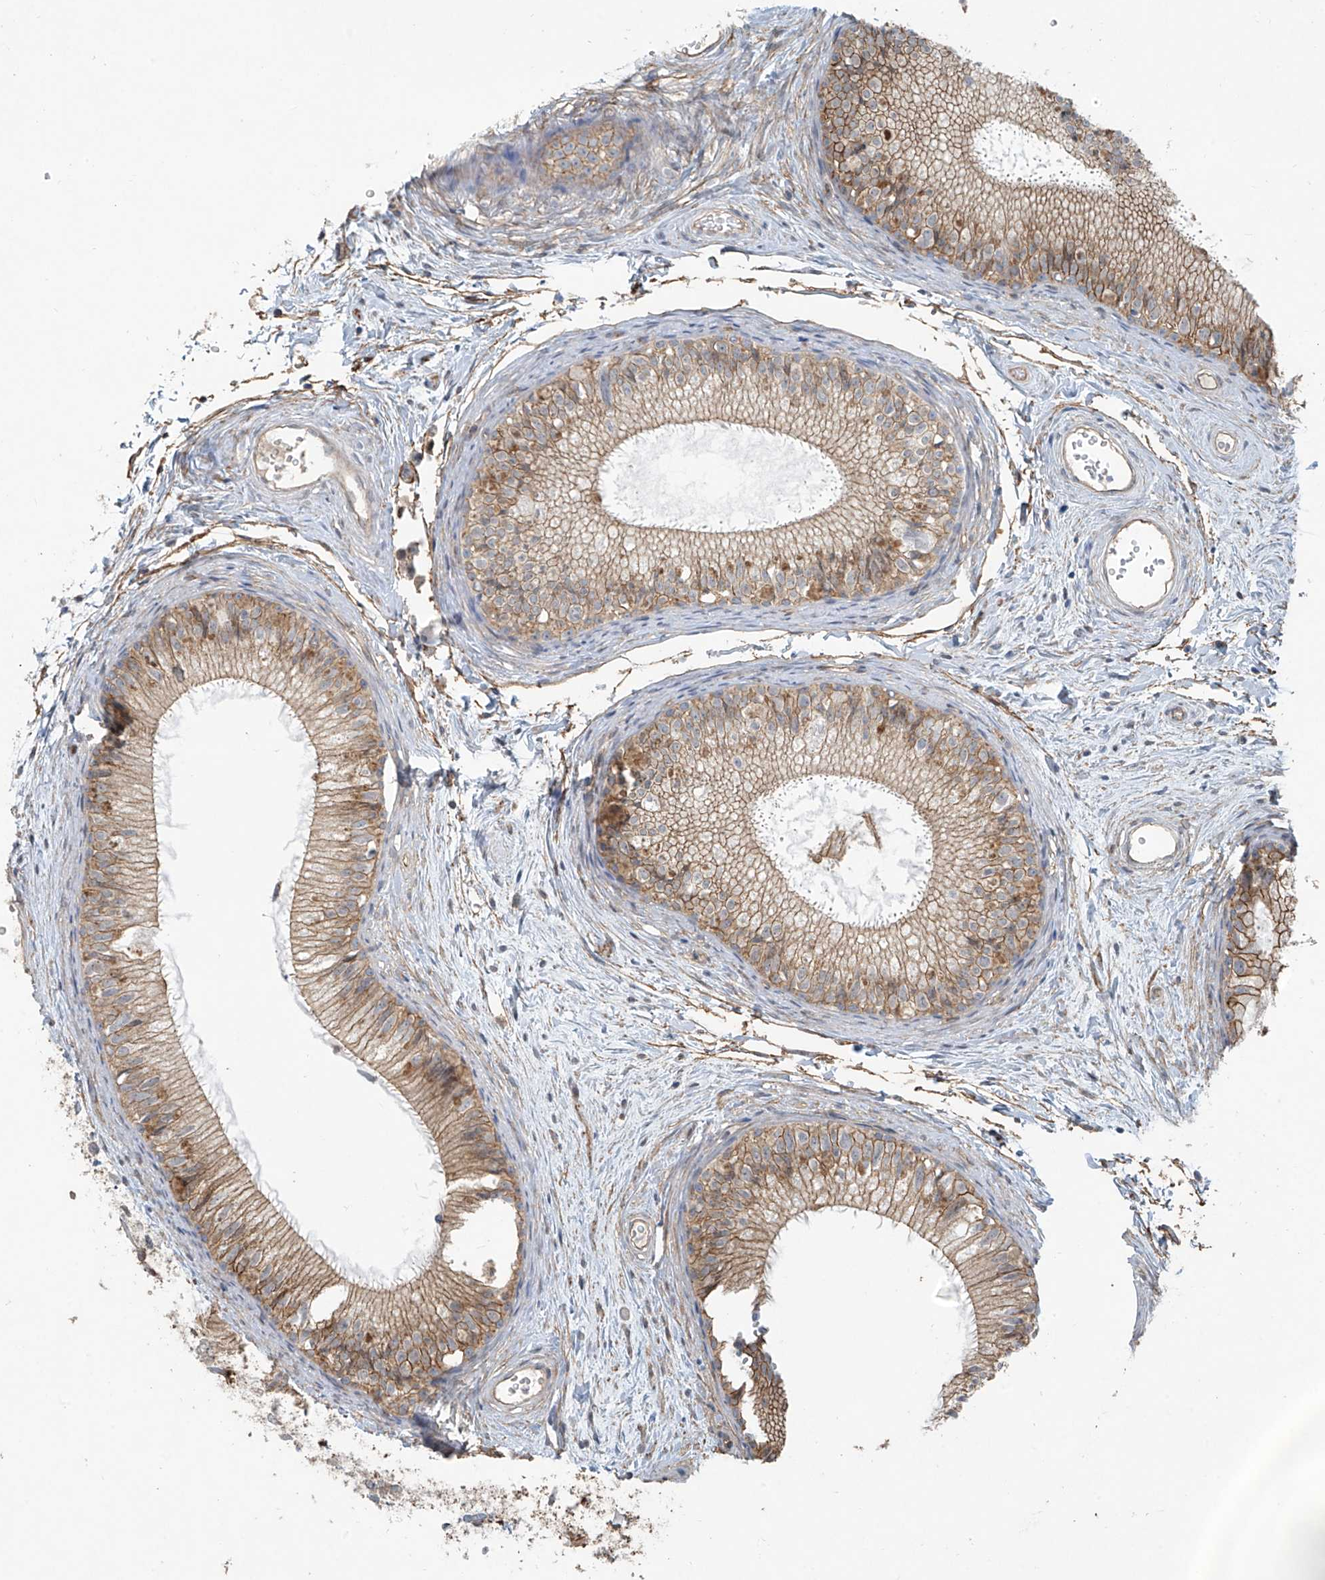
{"staining": {"intensity": "moderate", "quantity": ">75%", "location": "cytoplasmic/membranous"}, "tissue": "epididymis", "cell_type": "Glandular cells", "image_type": "normal", "snomed": [{"axis": "morphology", "description": "Normal tissue, NOS"}, {"axis": "topography", "description": "Epididymis"}], "caption": "Glandular cells display moderate cytoplasmic/membranous staining in approximately >75% of cells in benign epididymis.", "gene": "TUBE1", "patient": {"sex": "male", "age": 34}}